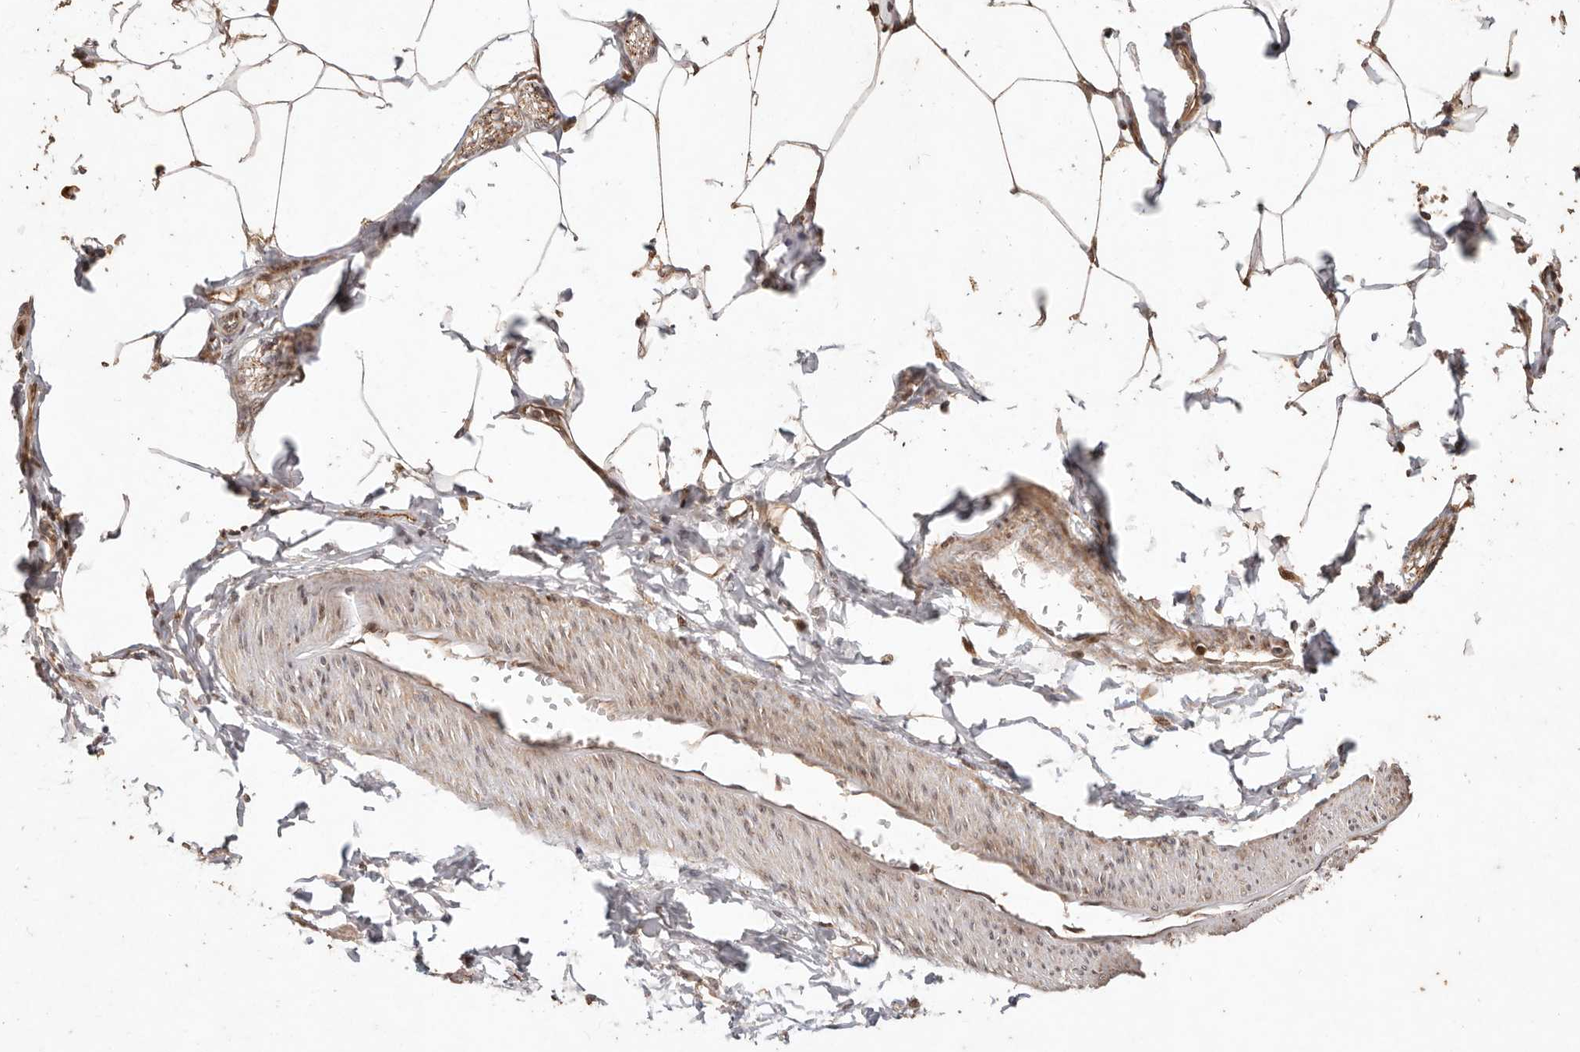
{"staining": {"intensity": "weak", "quantity": ">75%", "location": "cytoplasmic/membranous"}, "tissue": "smooth muscle", "cell_type": "Smooth muscle cells", "image_type": "normal", "snomed": [{"axis": "morphology", "description": "Normal tissue, NOS"}, {"axis": "morphology", "description": "Adenocarcinoma, NOS"}, {"axis": "topography", "description": "Smooth muscle"}, {"axis": "topography", "description": "Colon"}], "caption": "The immunohistochemical stain highlights weak cytoplasmic/membranous positivity in smooth muscle cells of normal smooth muscle.", "gene": "KIF9", "patient": {"sex": "male", "age": 14}}